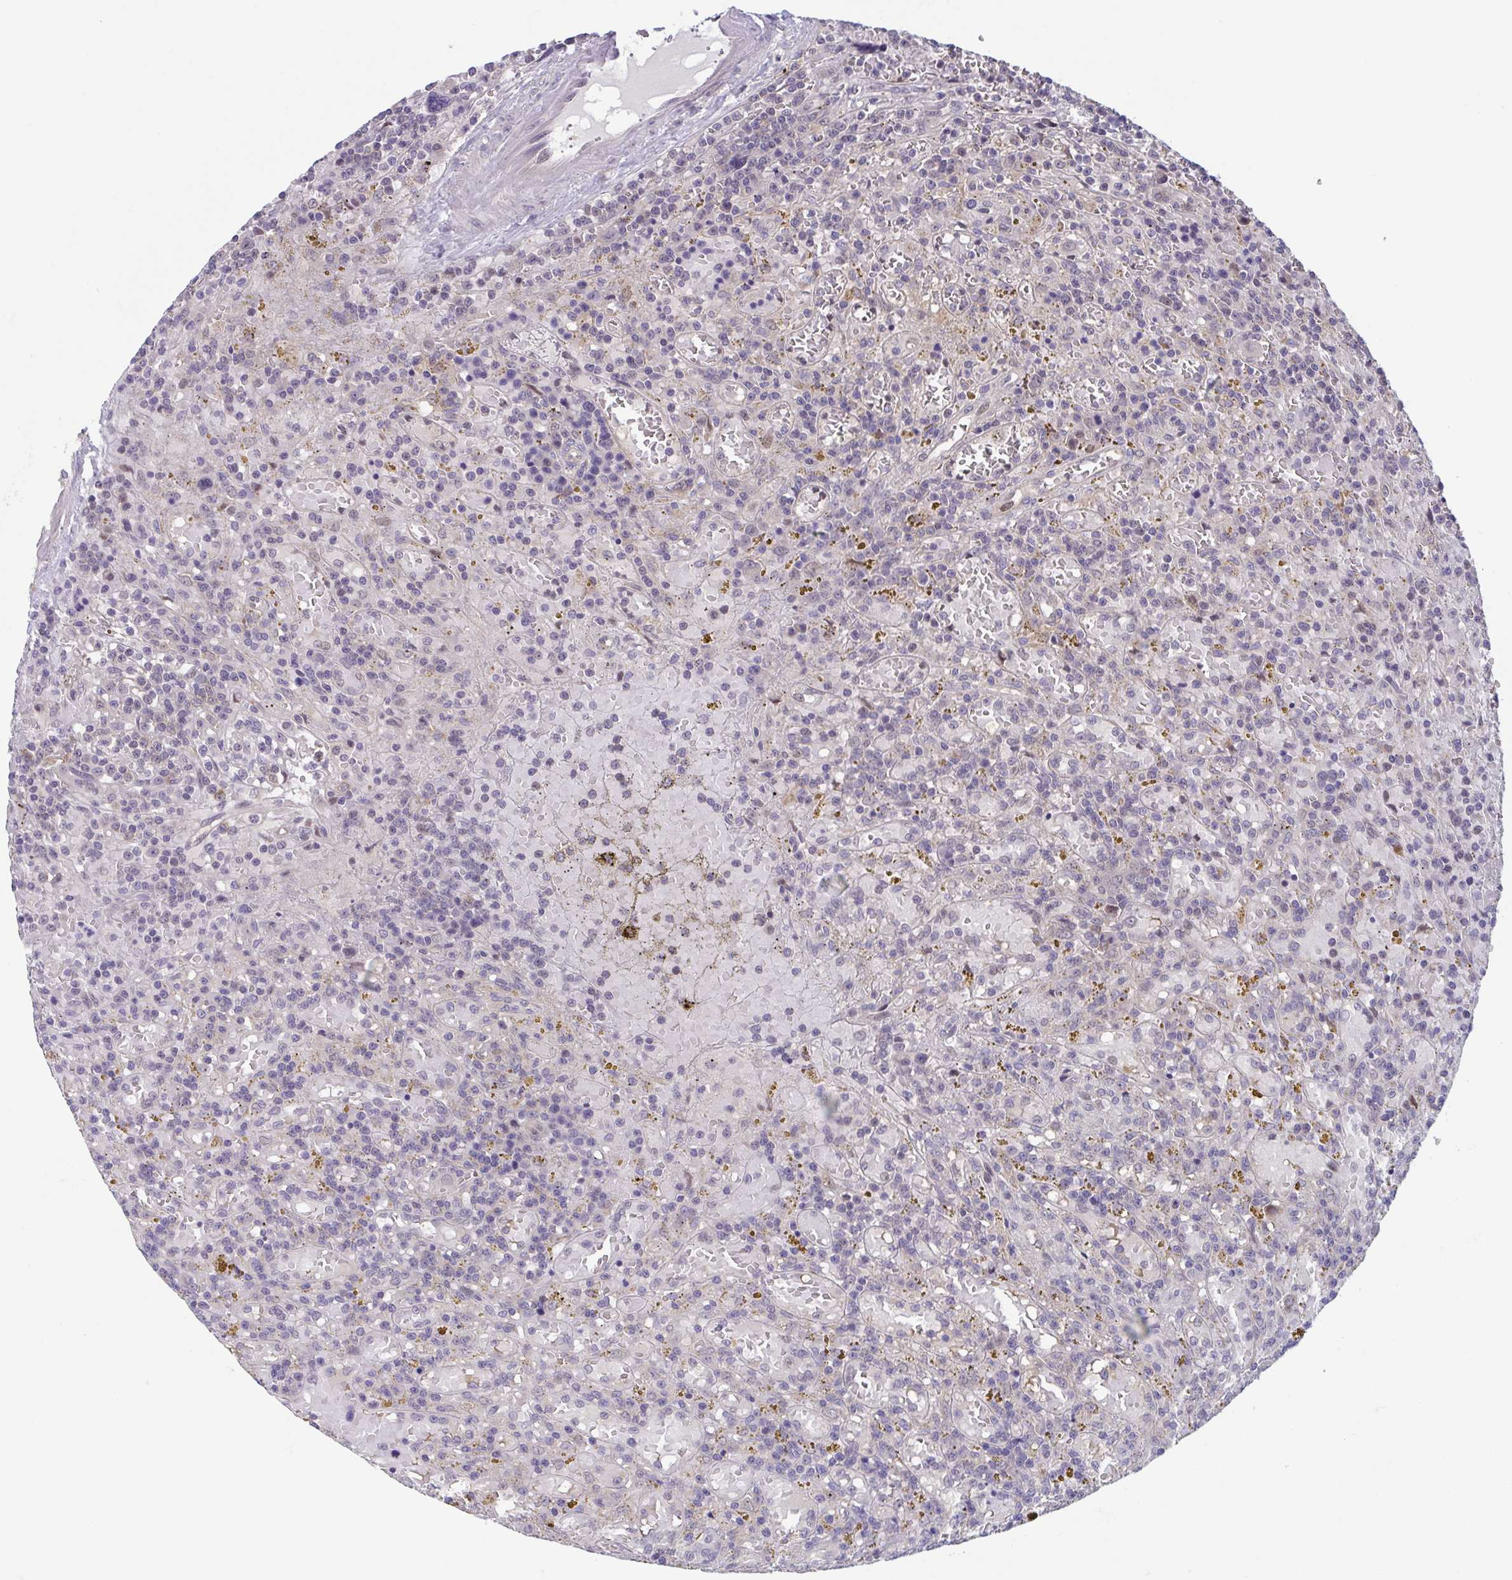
{"staining": {"intensity": "negative", "quantity": "none", "location": "none"}, "tissue": "lymphoma", "cell_type": "Tumor cells", "image_type": "cancer", "snomed": [{"axis": "morphology", "description": "Malignant lymphoma, non-Hodgkin's type, Low grade"}, {"axis": "topography", "description": "Spleen"}], "caption": "Human lymphoma stained for a protein using immunohistochemistry (IHC) shows no staining in tumor cells.", "gene": "RIOK1", "patient": {"sex": "female", "age": 65}}